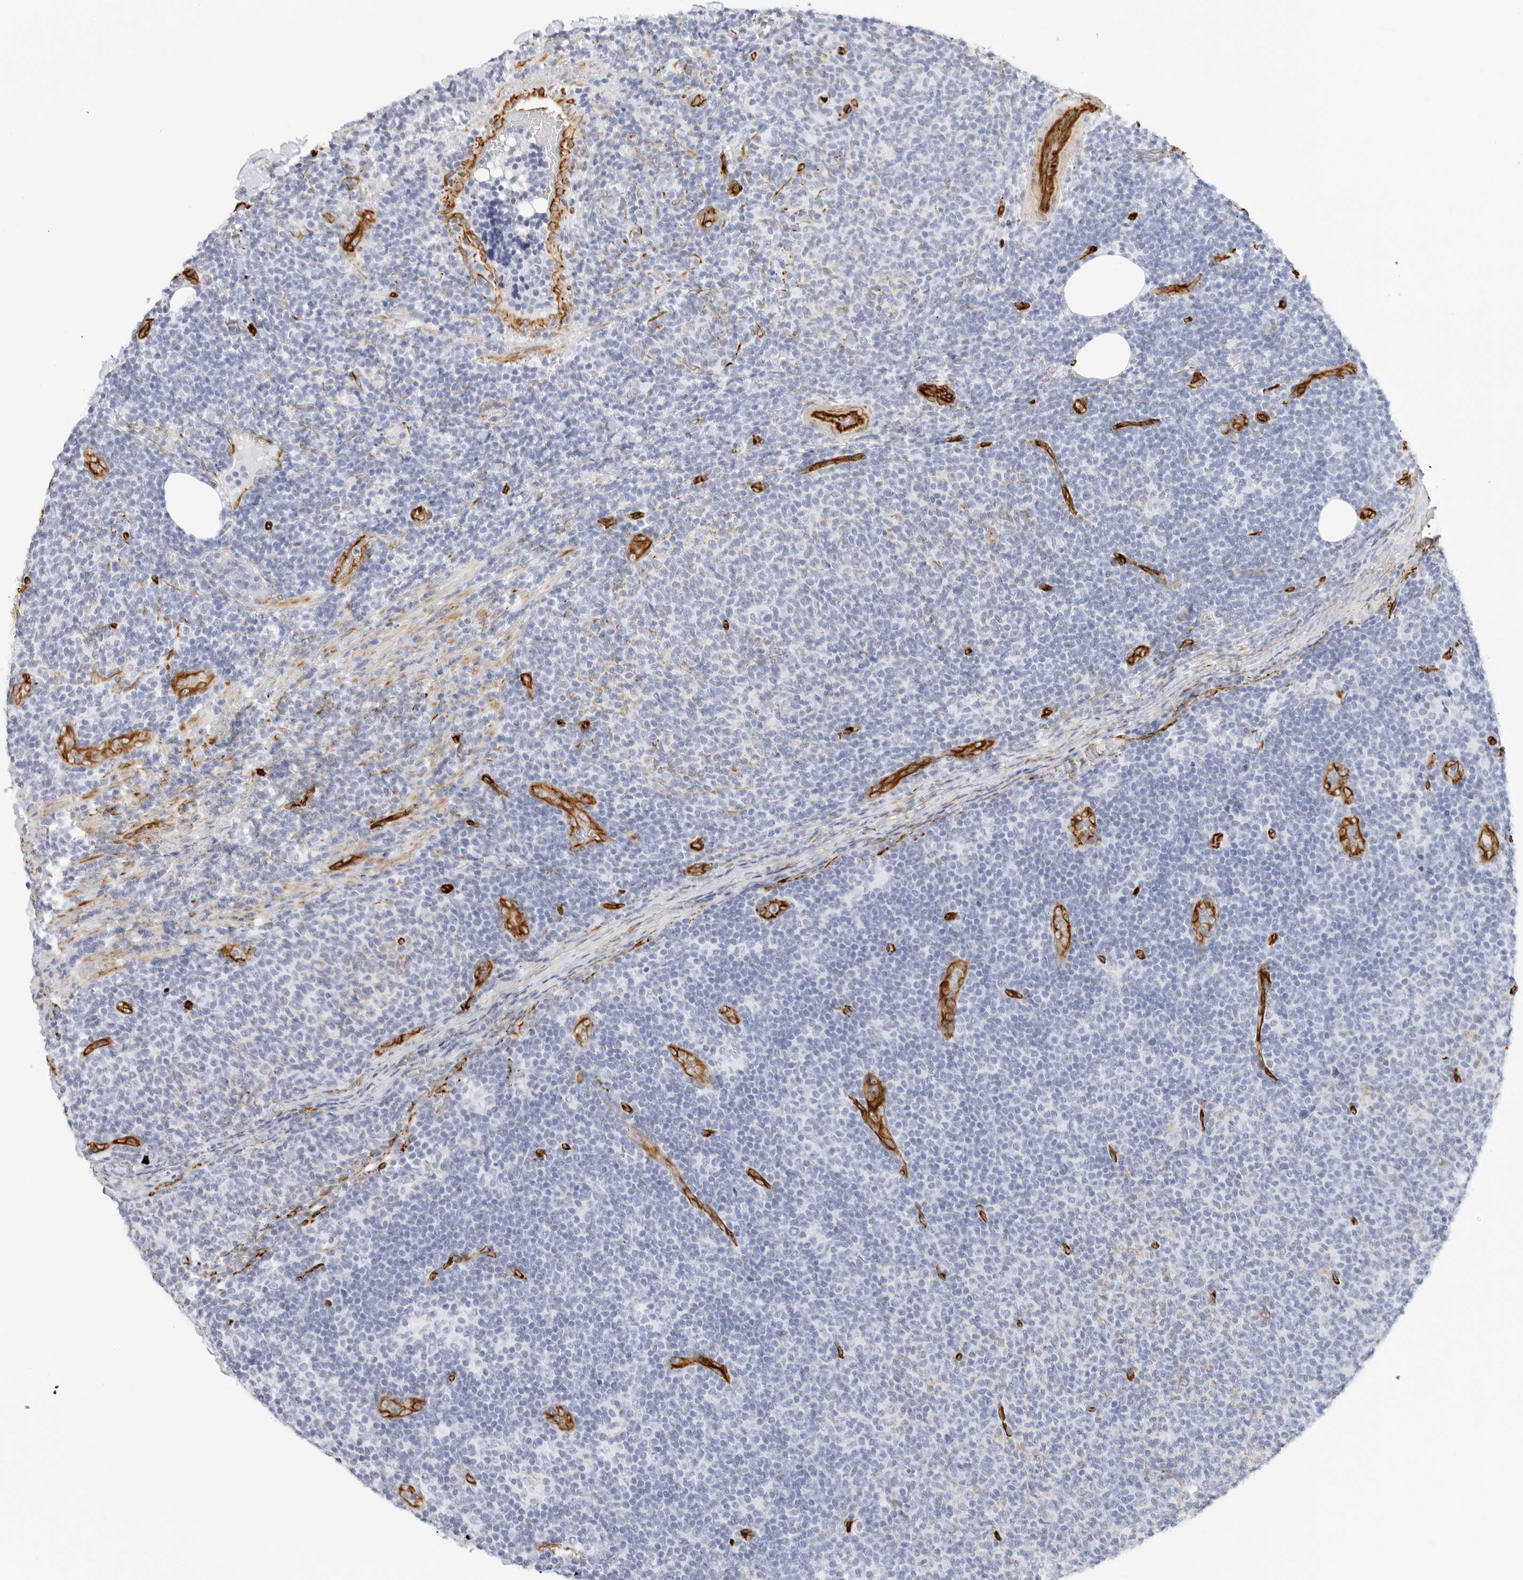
{"staining": {"intensity": "negative", "quantity": "none", "location": "none"}, "tissue": "lymphoma", "cell_type": "Tumor cells", "image_type": "cancer", "snomed": [{"axis": "morphology", "description": "Malignant lymphoma, non-Hodgkin's type, Low grade"}, {"axis": "topography", "description": "Lymph node"}], "caption": "The immunohistochemistry (IHC) histopathology image has no significant staining in tumor cells of lymphoma tissue.", "gene": "NES", "patient": {"sex": "male", "age": 66}}